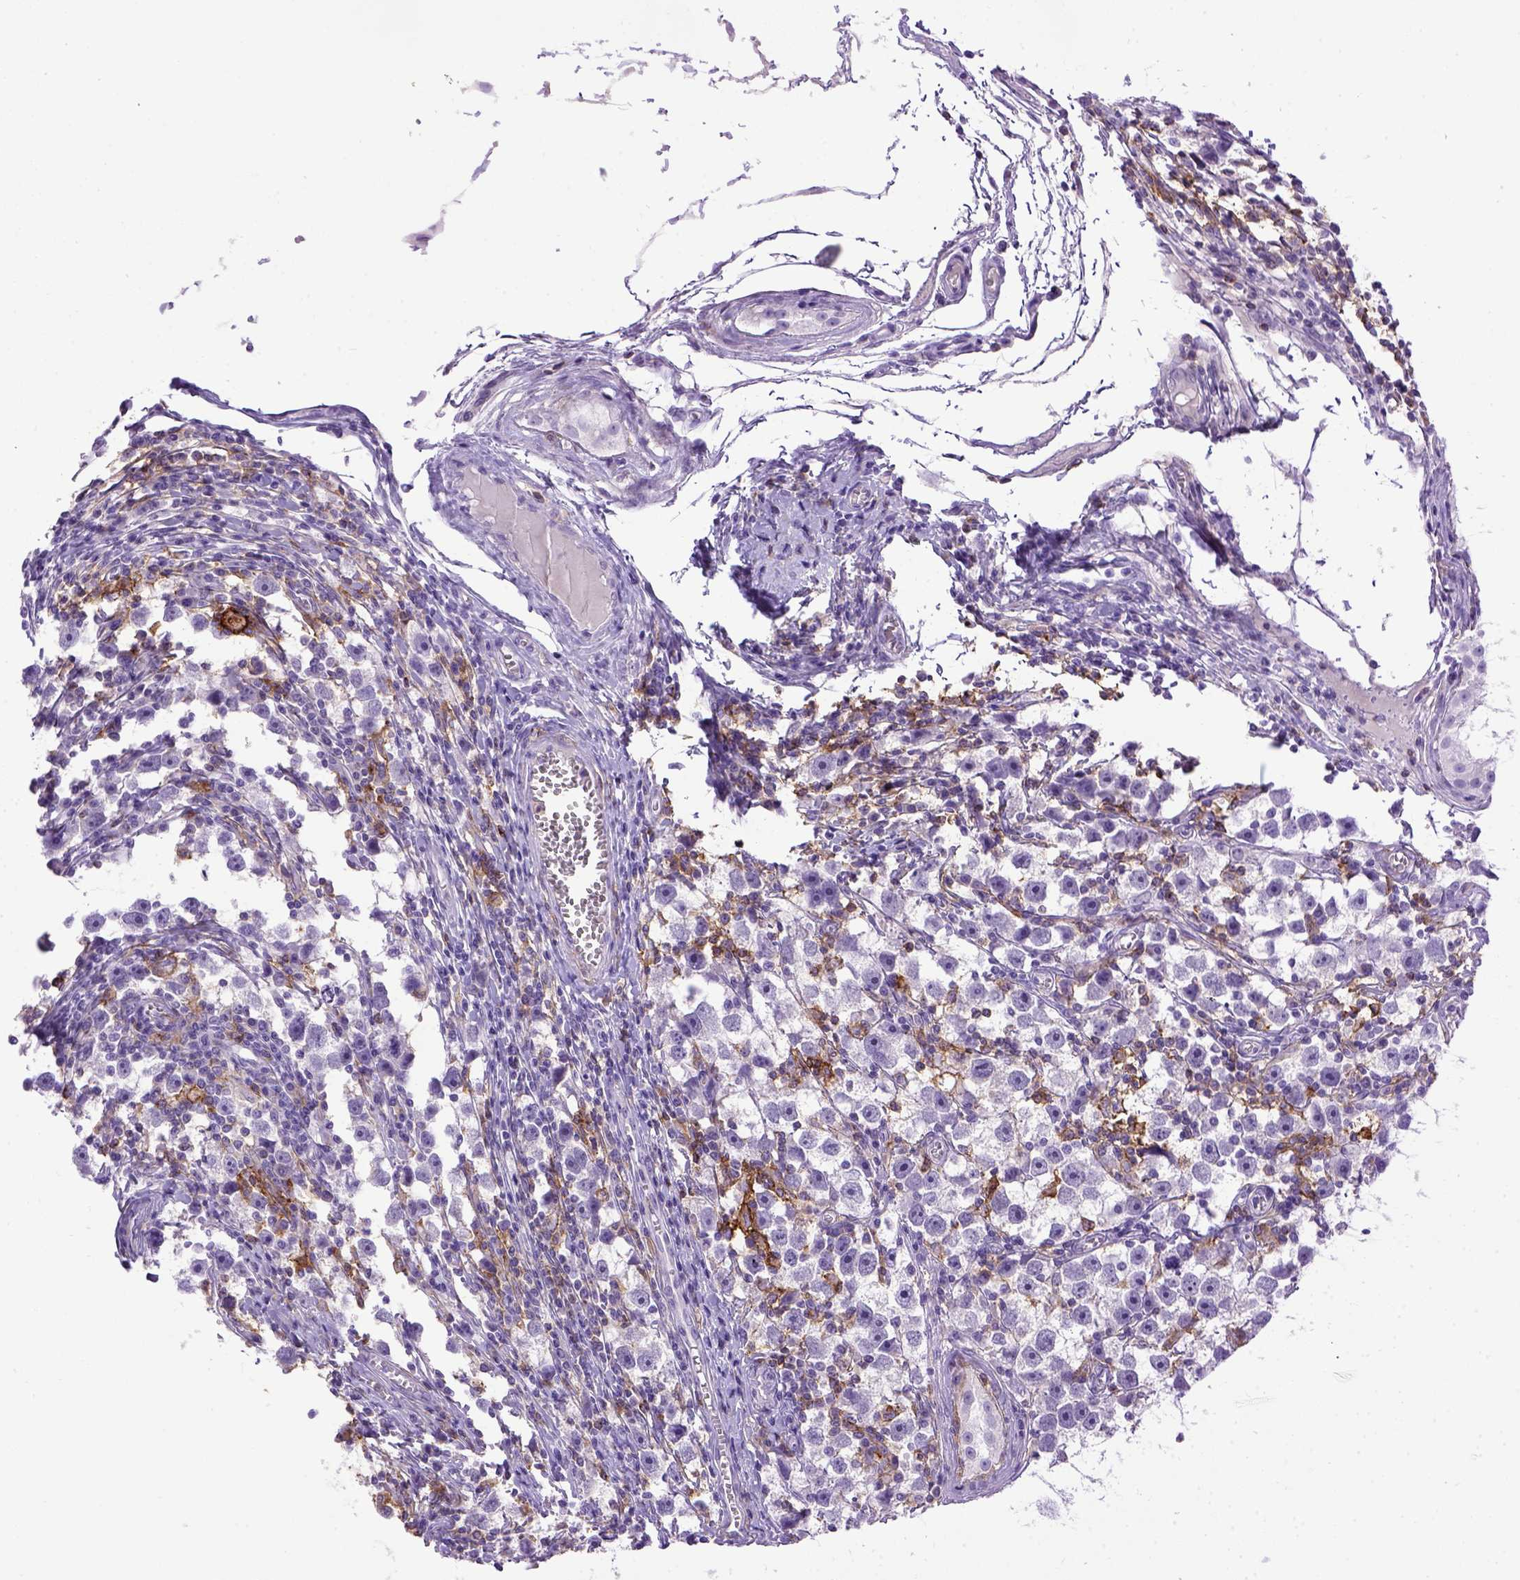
{"staining": {"intensity": "negative", "quantity": "none", "location": "none"}, "tissue": "testis cancer", "cell_type": "Tumor cells", "image_type": "cancer", "snomed": [{"axis": "morphology", "description": "Seminoma, NOS"}, {"axis": "topography", "description": "Testis"}], "caption": "Human testis seminoma stained for a protein using immunohistochemistry displays no staining in tumor cells.", "gene": "ITGAX", "patient": {"sex": "male", "age": 30}}